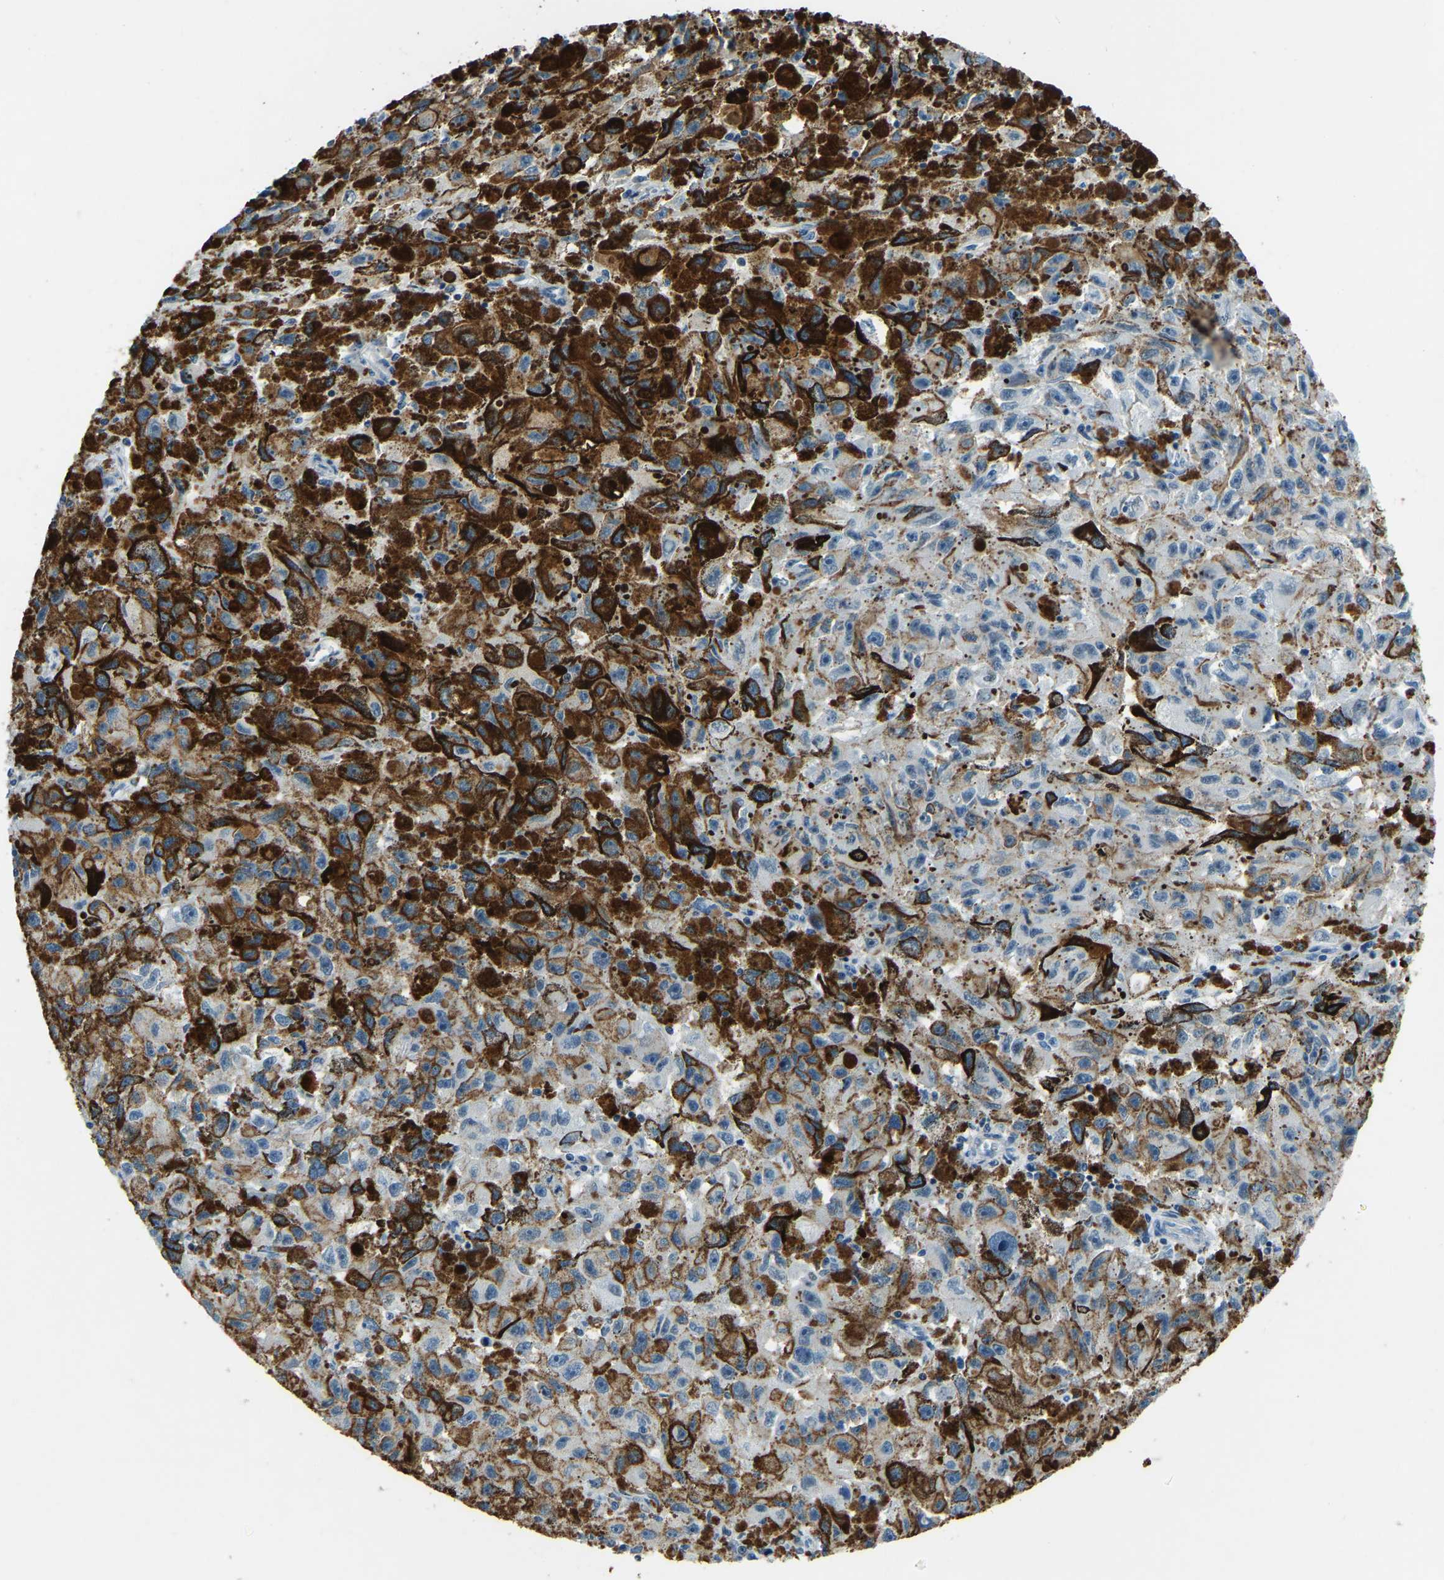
{"staining": {"intensity": "negative", "quantity": "none", "location": "none"}, "tissue": "melanoma", "cell_type": "Tumor cells", "image_type": "cancer", "snomed": [{"axis": "morphology", "description": "Malignant melanoma, NOS"}, {"axis": "topography", "description": "Skin"}], "caption": "Immunohistochemical staining of melanoma shows no significant expression in tumor cells. The staining is performed using DAB (3,3'-diaminobenzidine) brown chromogen with nuclei counter-stained in using hematoxylin.", "gene": "XIRP1", "patient": {"sex": "female", "age": 104}}